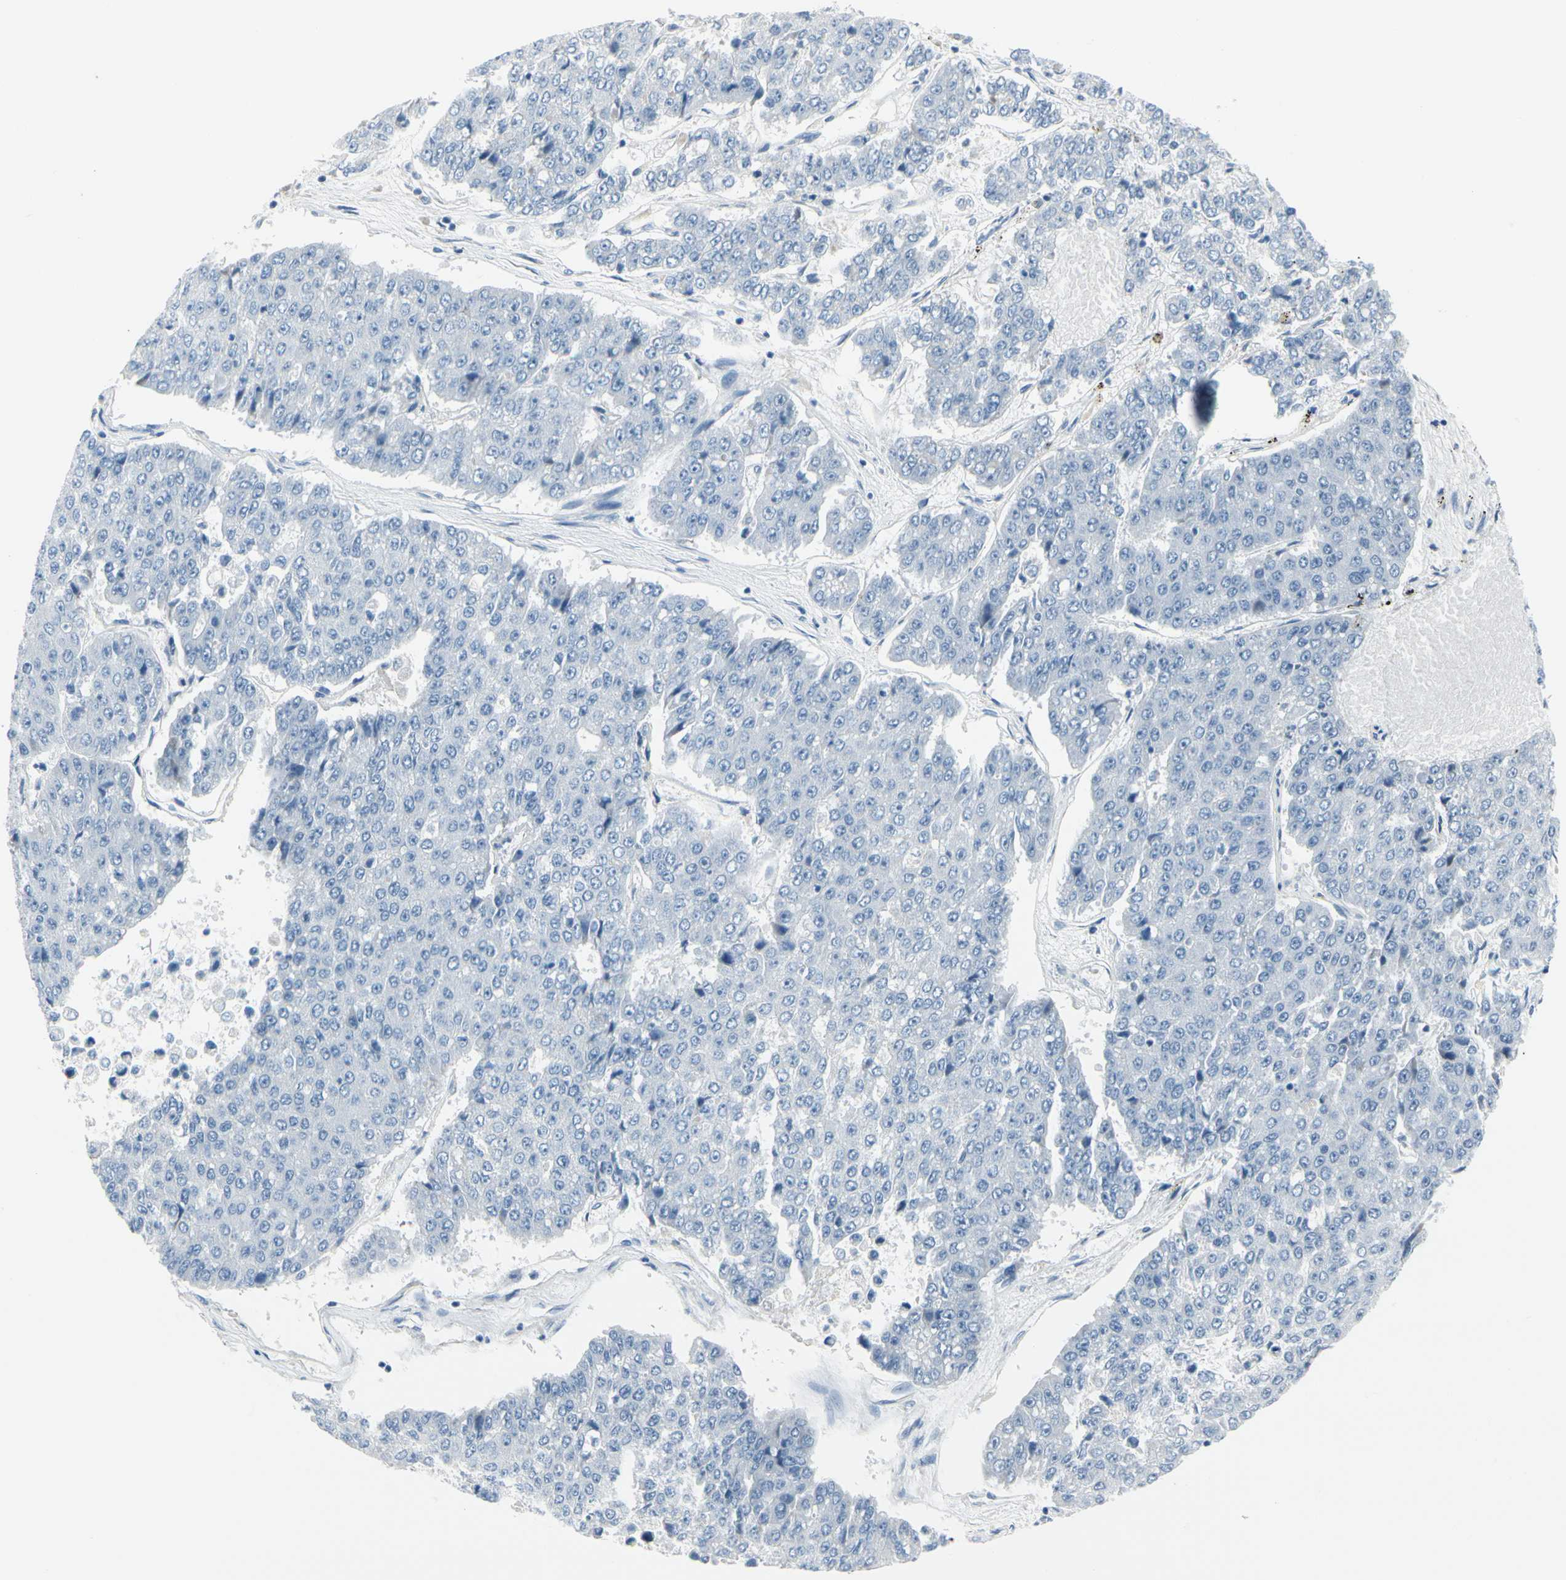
{"staining": {"intensity": "negative", "quantity": "none", "location": "none"}, "tissue": "pancreatic cancer", "cell_type": "Tumor cells", "image_type": "cancer", "snomed": [{"axis": "morphology", "description": "Adenocarcinoma, NOS"}, {"axis": "topography", "description": "Pancreas"}], "caption": "An immunohistochemistry (IHC) photomicrograph of pancreatic cancer is shown. There is no staining in tumor cells of pancreatic cancer.", "gene": "MUC5B", "patient": {"sex": "male", "age": 50}}